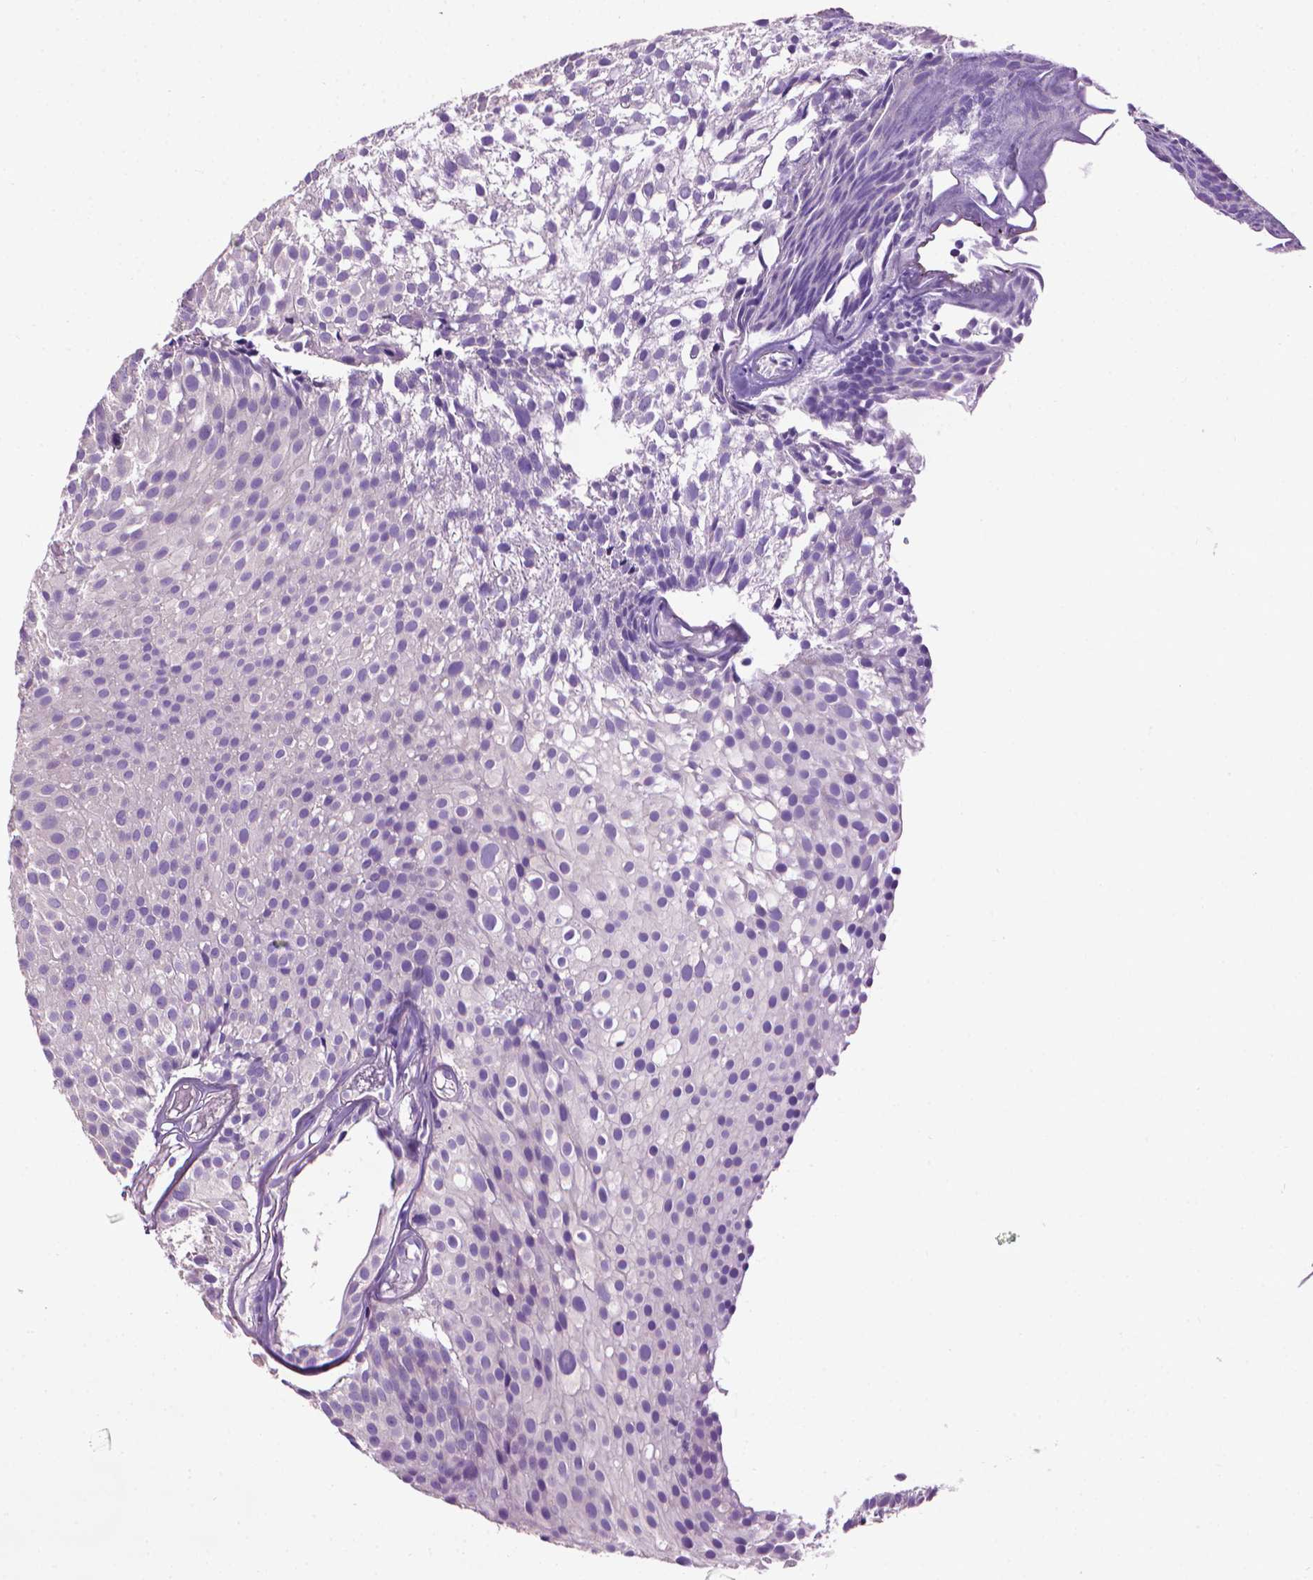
{"staining": {"intensity": "negative", "quantity": "none", "location": "none"}, "tissue": "urothelial cancer", "cell_type": "Tumor cells", "image_type": "cancer", "snomed": [{"axis": "morphology", "description": "Urothelial carcinoma, Low grade"}, {"axis": "topography", "description": "Urinary bladder"}], "caption": "Immunohistochemical staining of low-grade urothelial carcinoma reveals no significant positivity in tumor cells.", "gene": "AQP10", "patient": {"sex": "male", "age": 63}}